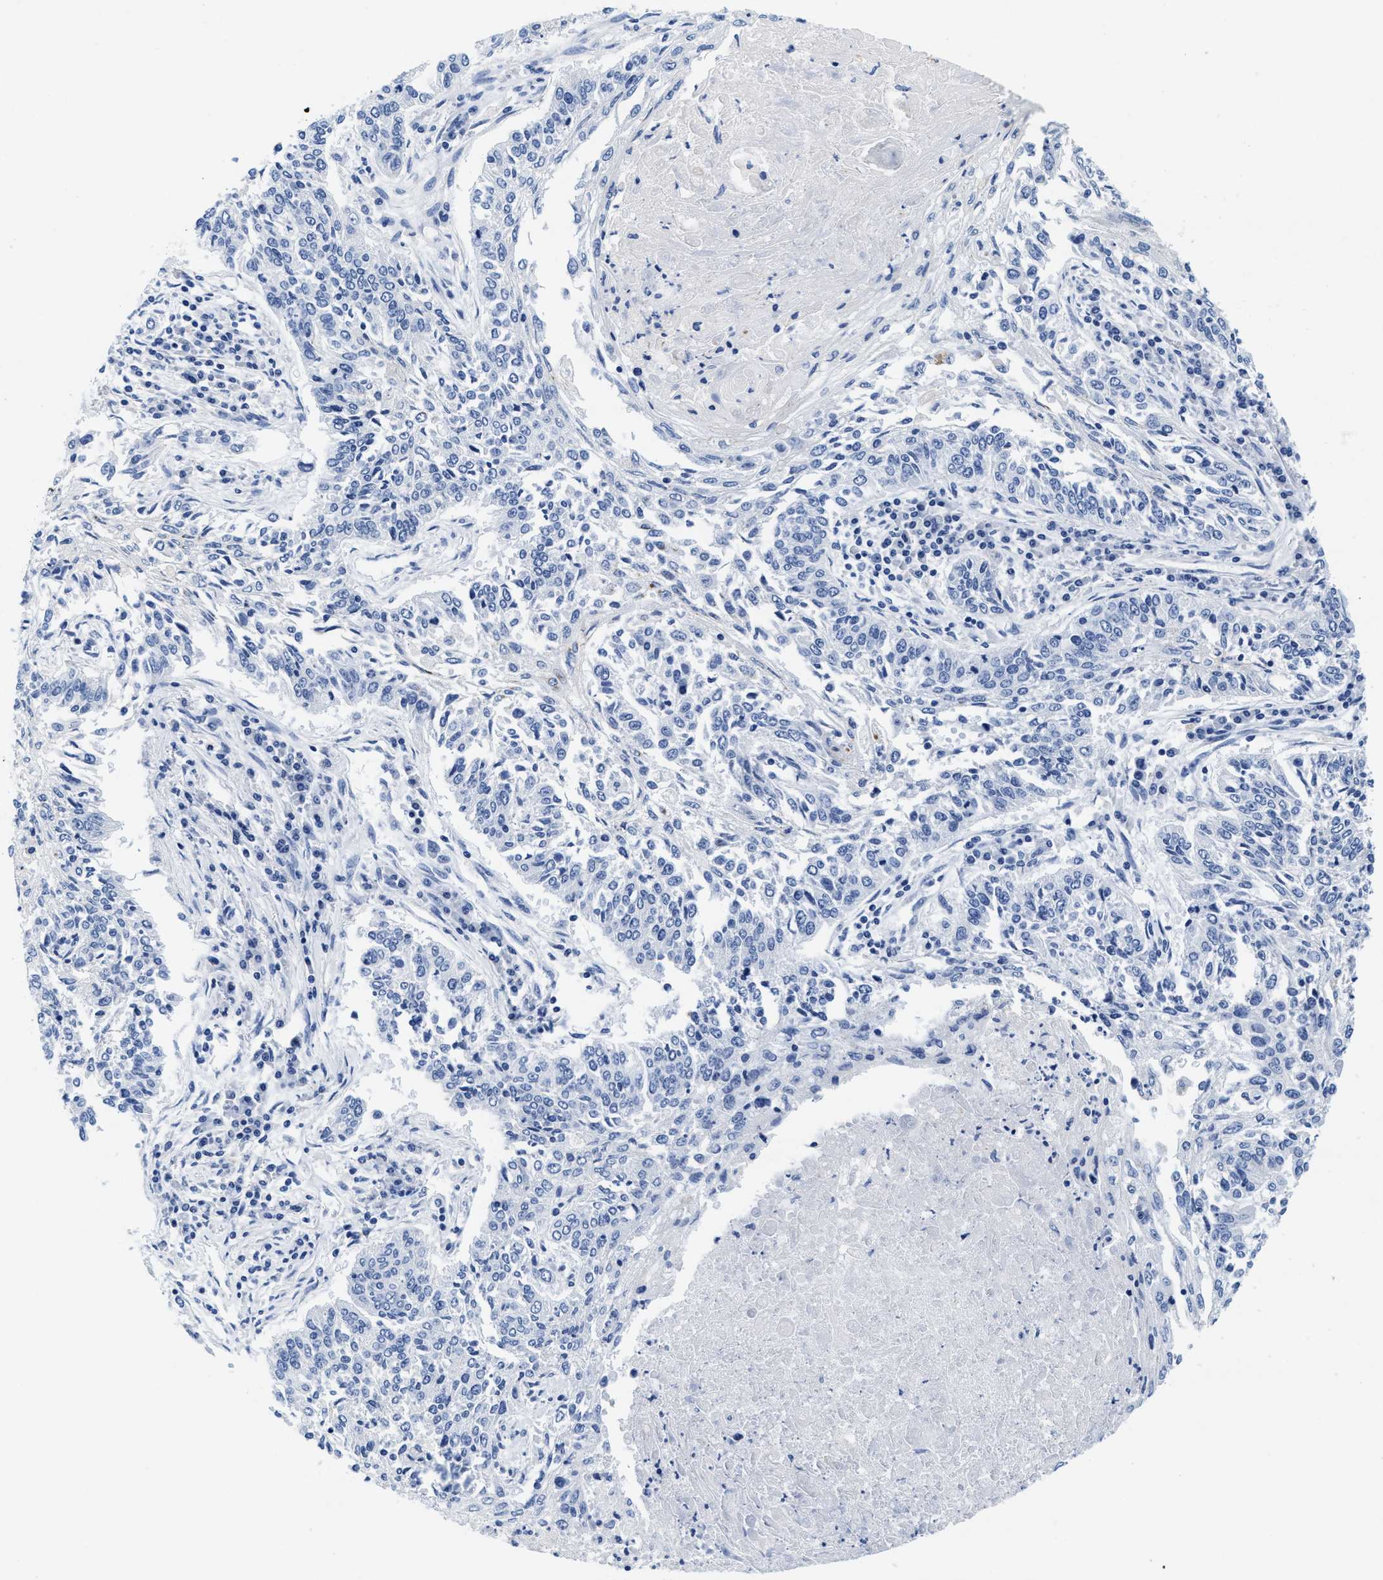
{"staining": {"intensity": "negative", "quantity": "none", "location": "none"}, "tissue": "lung cancer", "cell_type": "Tumor cells", "image_type": "cancer", "snomed": [{"axis": "morphology", "description": "Normal tissue, NOS"}, {"axis": "morphology", "description": "Squamous cell carcinoma, NOS"}, {"axis": "topography", "description": "Cartilage tissue"}, {"axis": "topography", "description": "Bronchus"}, {"axis": "topography", "description": "Lung"}], "caption": "Tumor cells are negative for brown protein staining in lung cancer.", "gene": "TTC3", "patient": {"sex": "female", "age": 49}}